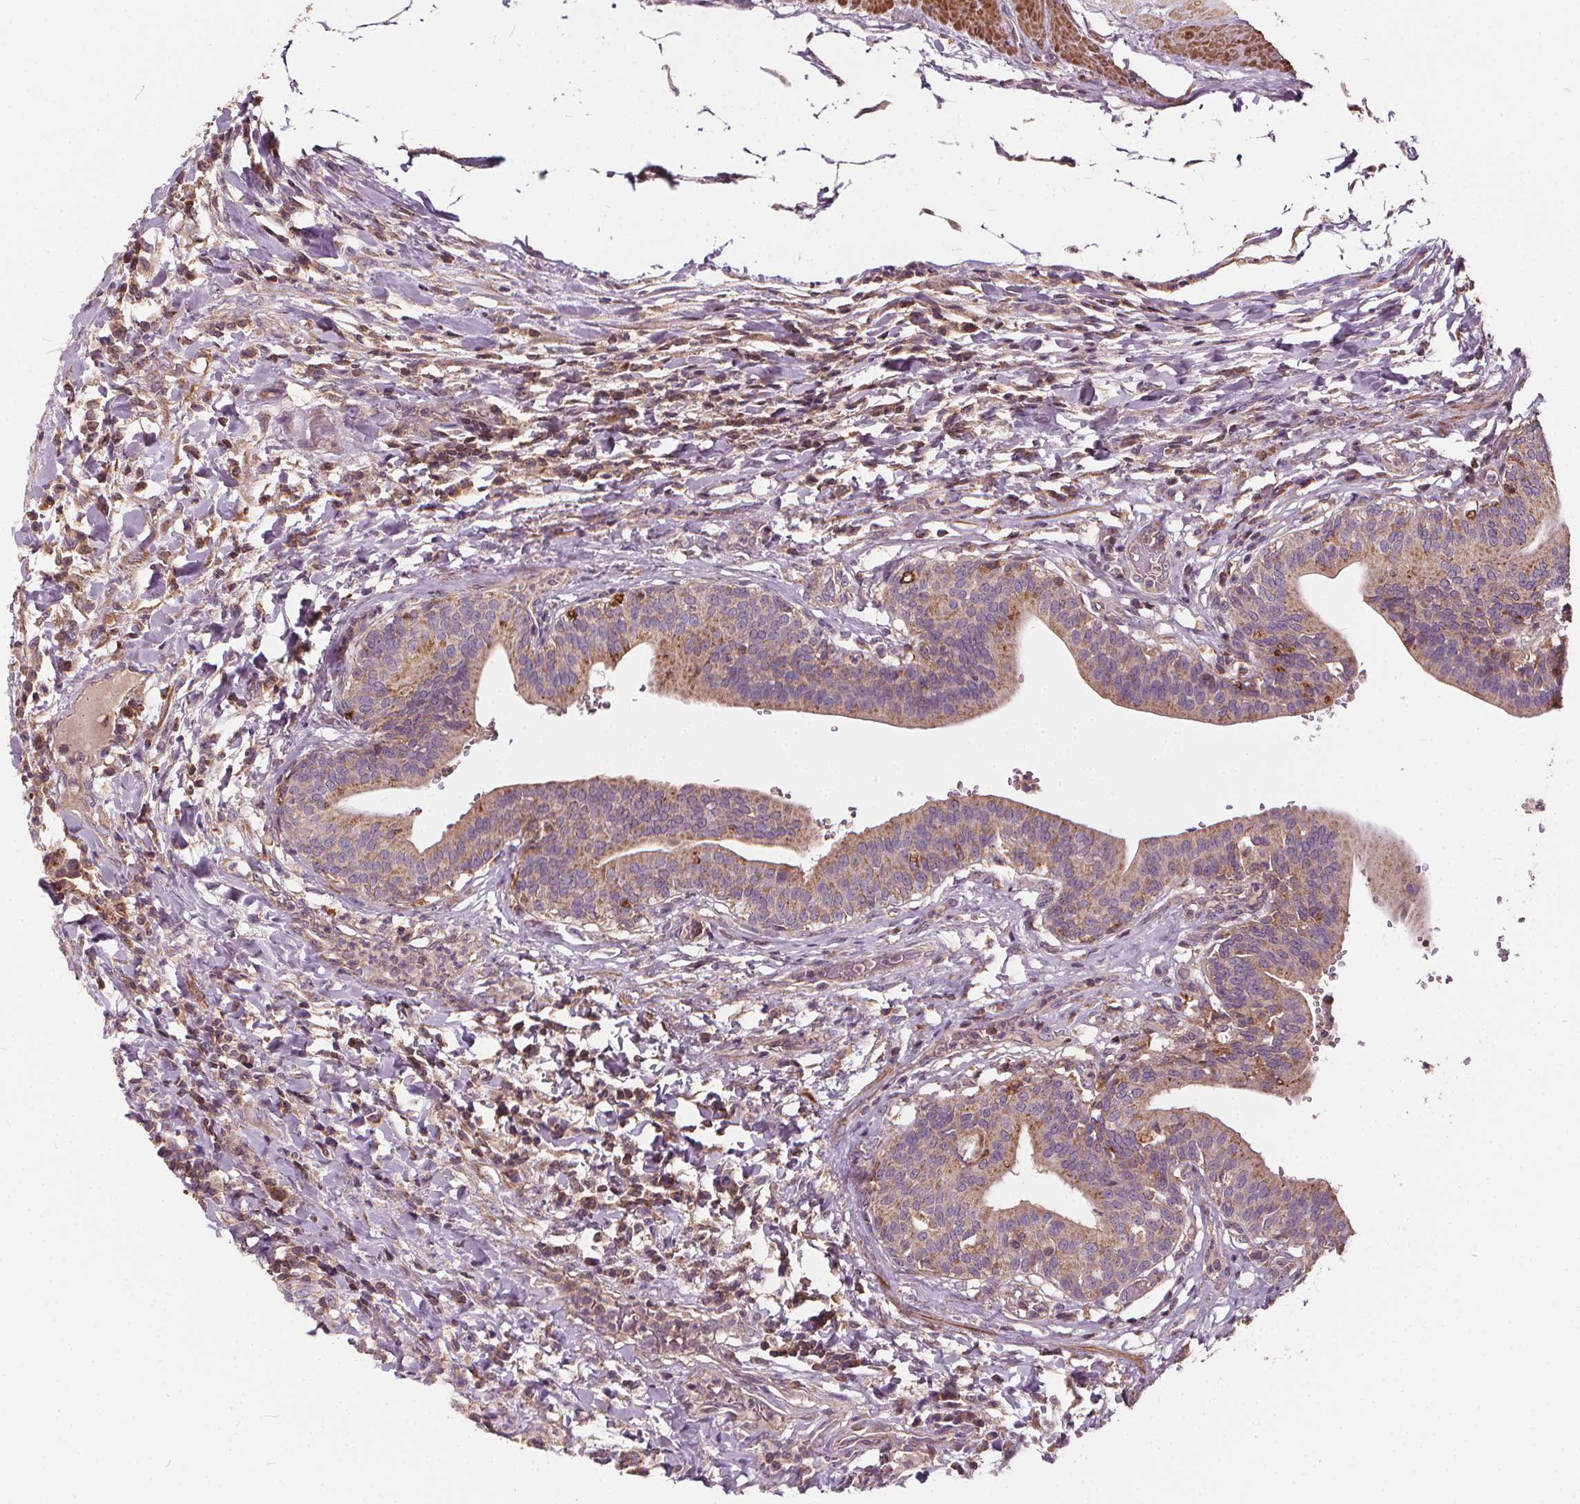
{"staining": {"intensity": "moderate", "quantity": "25%-75%", "location": "cytoplasmic/membranous"}, "tissue": "urinary bladder", "cell_type": "Urothelial cells", "image_type": "normal", "snomed": [{"axis": "morphology", "description": "Normal tissue, NOS"}, {"axis": "topography", "description": "Urinary bladder"}, {"axis": "topography", "description": "Peripheral nerve tissue"}], "caption": "Immunohistochemical staining of unremarkable urinary bladder shows medium levels of moderate cytoplasmic/membranous positivity in approximately 25%-75% of urothelial cells.", "gene": "ORAI2", "patient": {"sex": "male", "age": 66}}